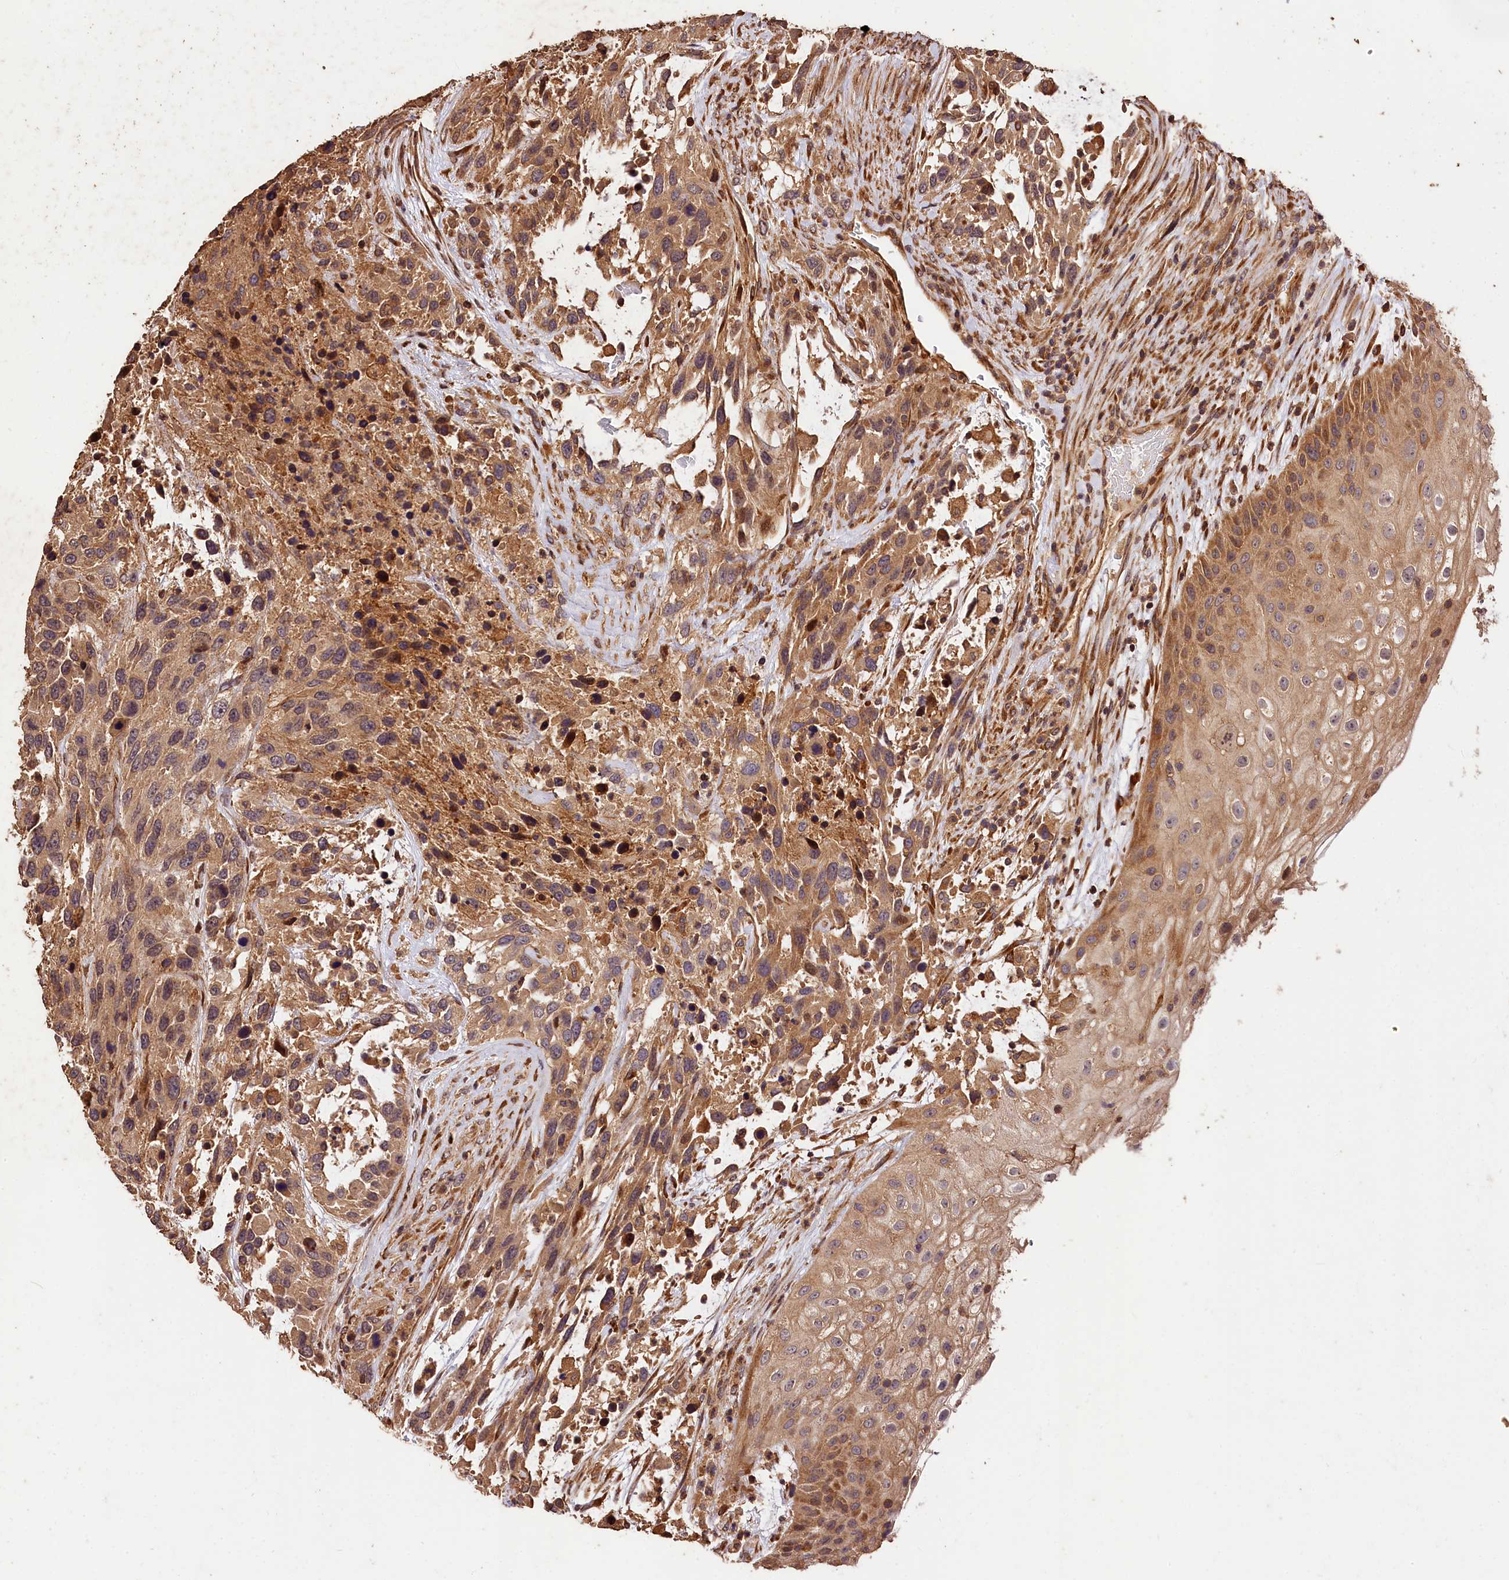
{"staining": {"intensity": "moderate", "quantity": ">75%", "location": "cytoplasmic/membranous"}, "tissue": "urothelial cancer", "cell_type": "Tumor cells", "image_type": "cancer", "snomed": [{"axis": "morphology", "description": "Urothelial carcinoma, High grade"}, {"axis": "topography", "description": "Urinary bladder"}], "caption": "Immunohistochemistry (IHC) image of urothelial carcinoma (high-grade) stained for a protein (brown), which demonstrates medium levels of moderate cytoplasmic/membranous positivity in about >75% of tumor cells.", "gene": "KPTN", "patient": {"sex": "female", "age": 70}}